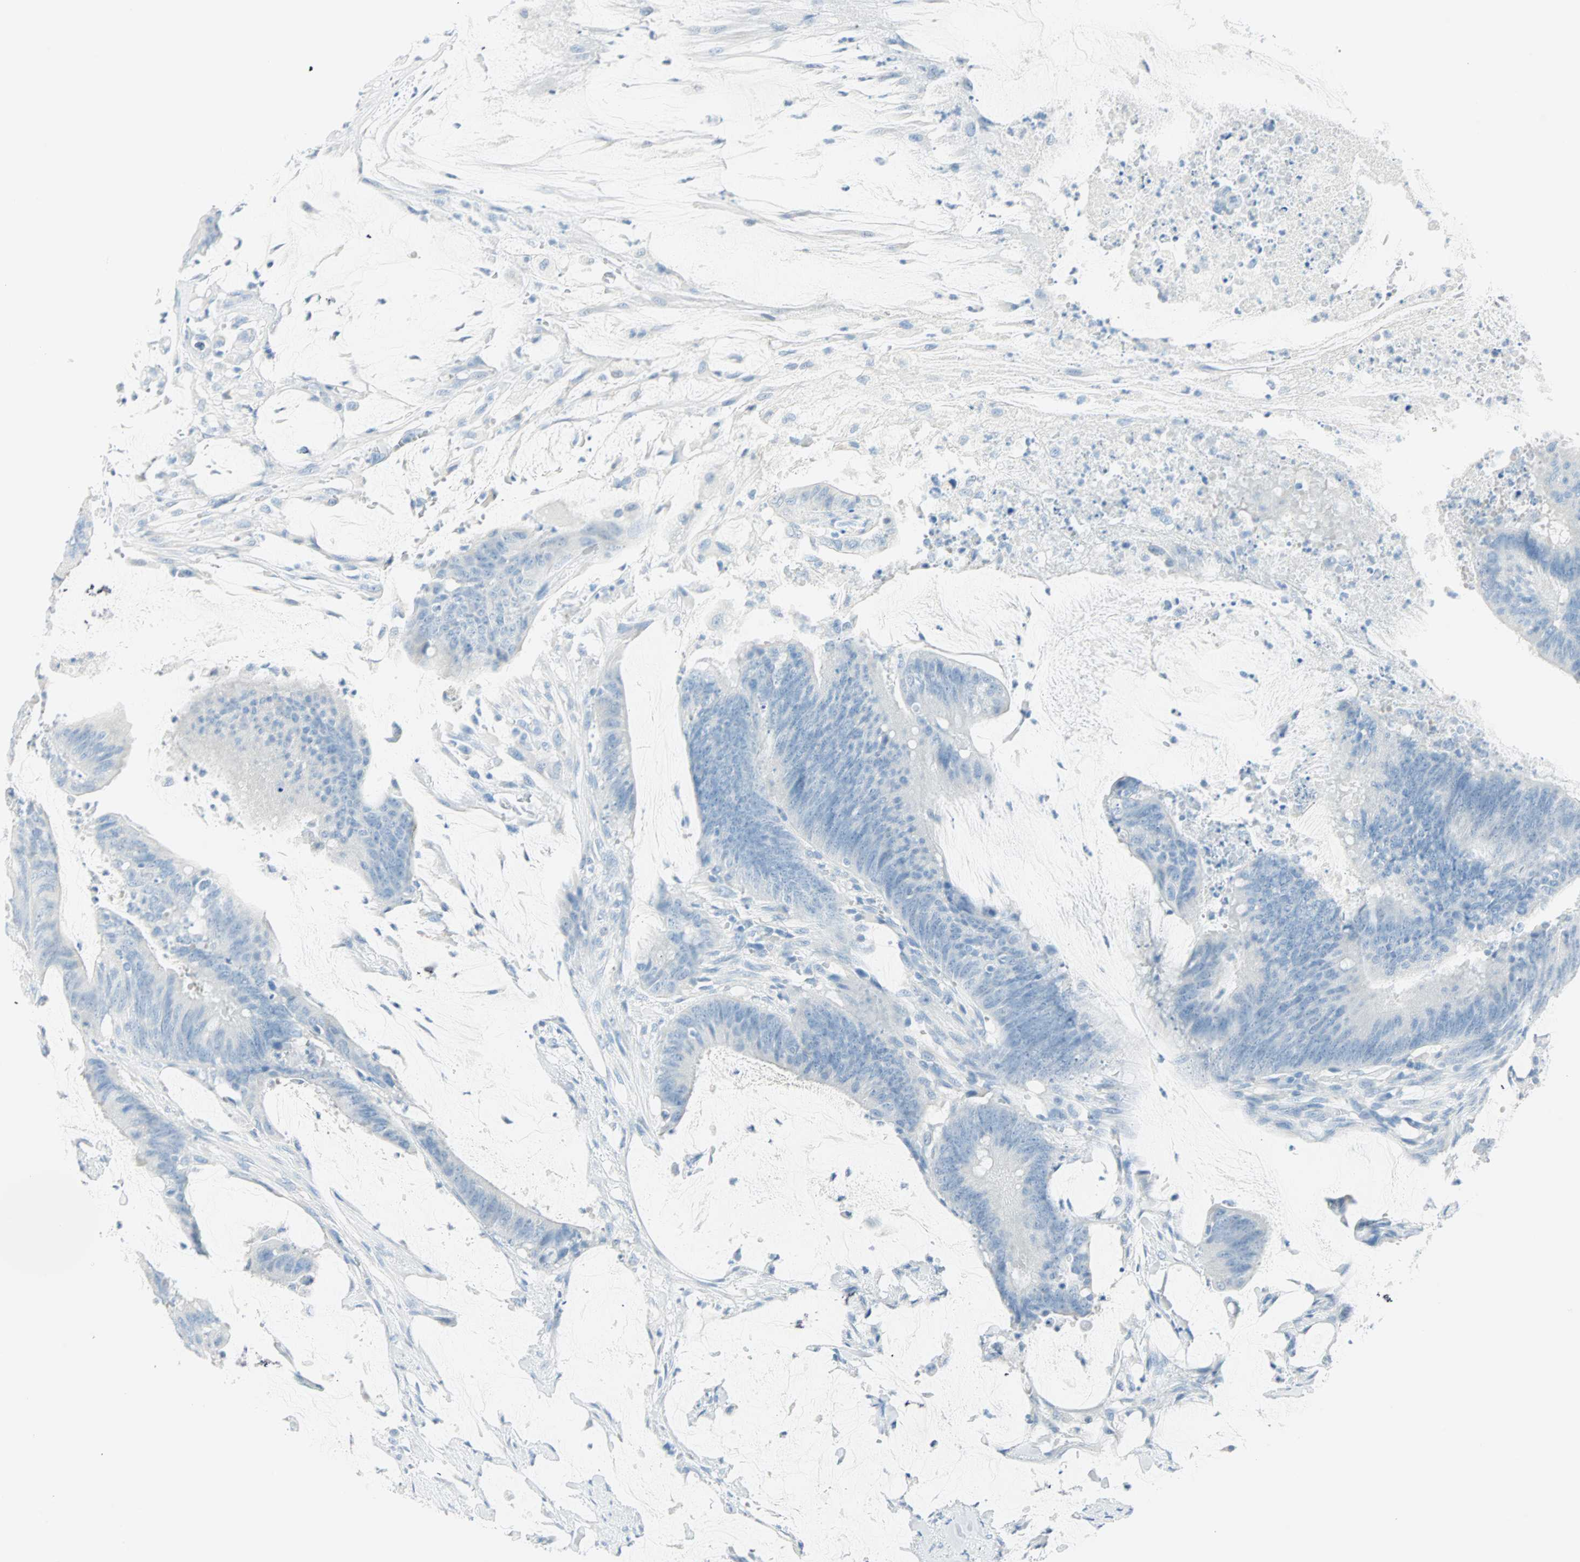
{"staining": {"intensity": "negative", "quantity": "none", "location": "none"}, "tissue": "colorectal cancer", "cell_type": "Tumor cells", "image_type": "cancer", "snomed": [{"axis": "morphology", "description": "Adenocarcinoma, NOS"}, {"axis": "topography", "description": "Rectum"}], "caption": "IHC of human colorectal cancer demonstrates no expression in tumor cells. The staining was performed using DAB to visualize the protein expression in brown, while the nuclei were stained in blue with hematoxylin (Magnification: 20x).", "gene": "NES", "patient": {"sex": "female", "age": 66}}